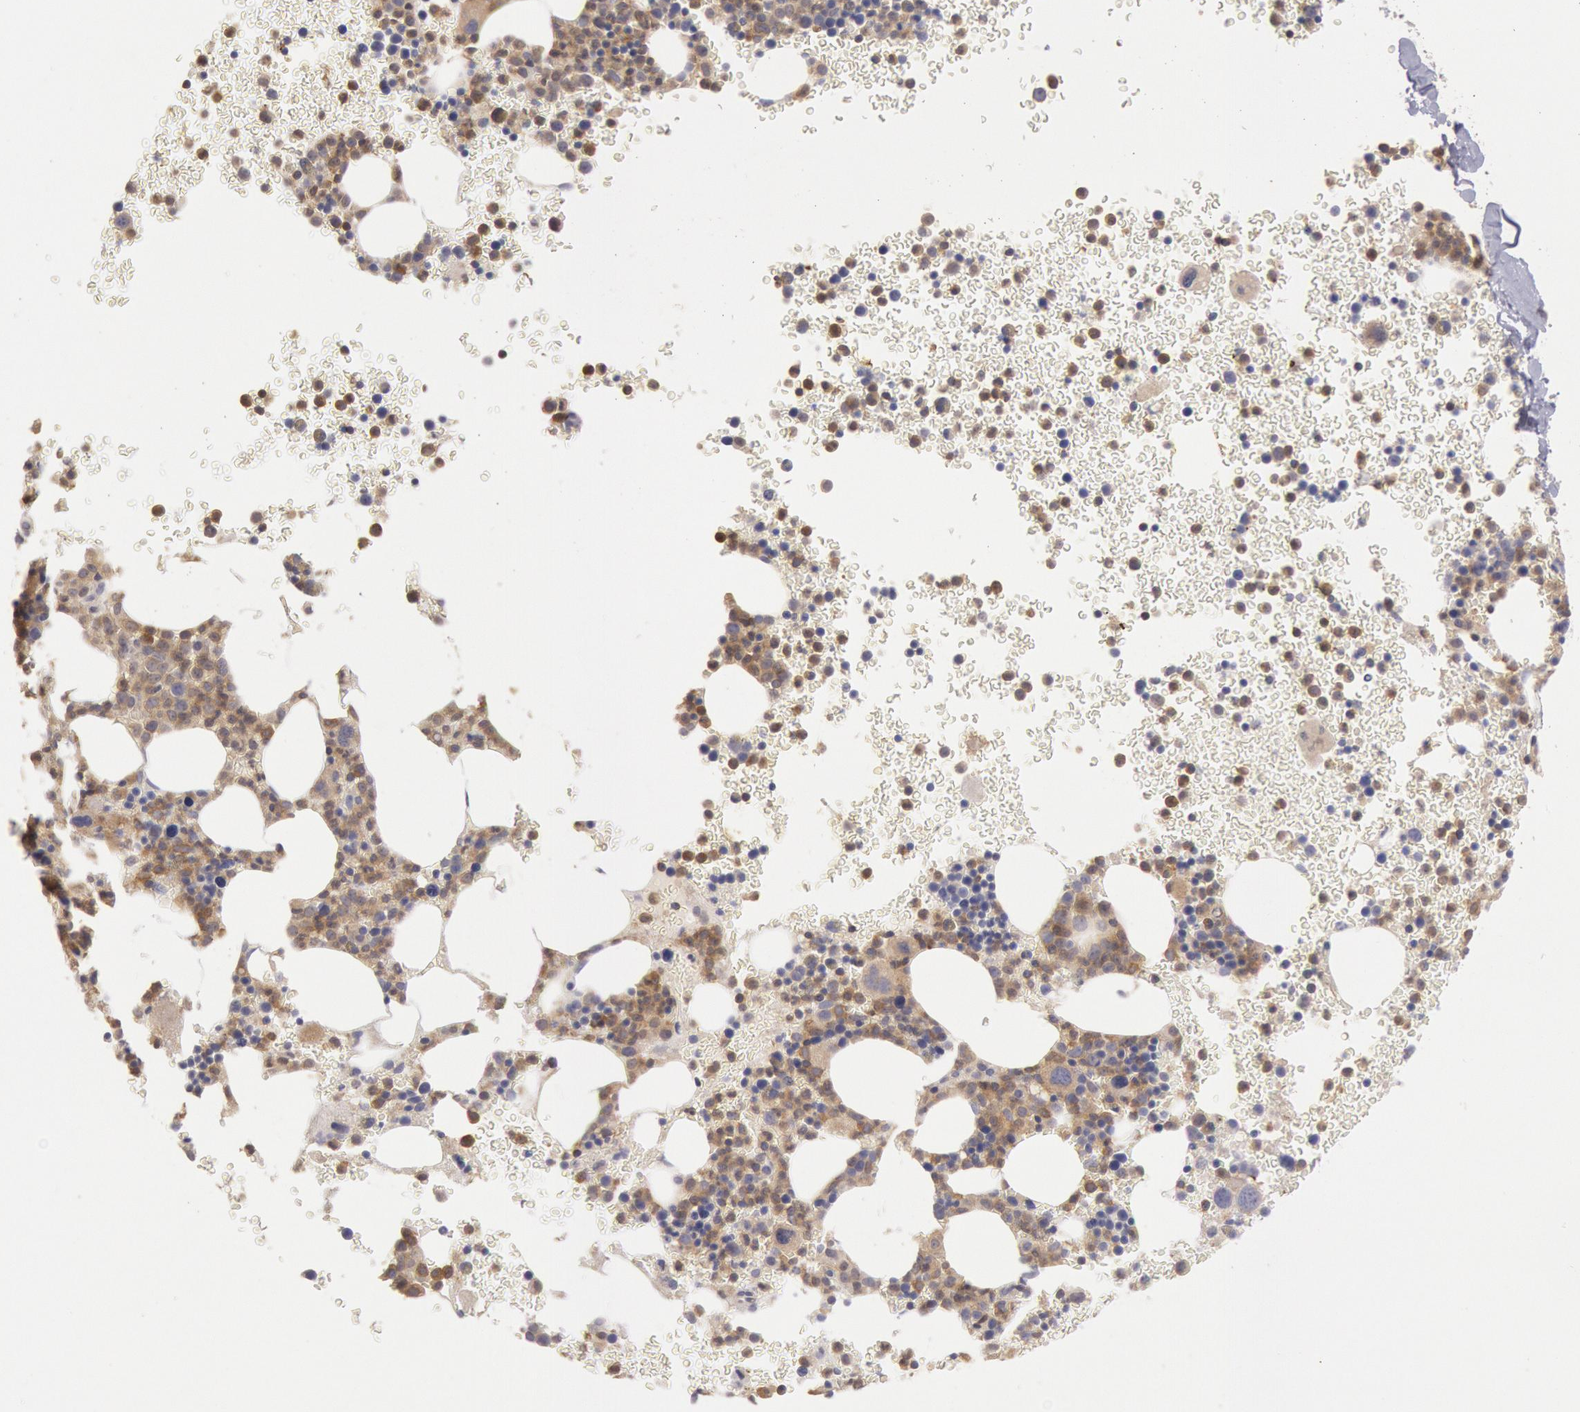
{"staining": {"intensity": "weak", "quantity": "25%-75%", "location": "cytoplasmic/membranous"}, "tissue": "bone marrow", "cell_type": "Hematopoietic cells", "image_type": "normal", "snomed": [{"axis": "morphology", "description": "Normal tissue, NOS"}, {"axis": "topography", "description": "Bone marrow"}], "caption": "Weak cytoplasmic/membranous positivity is appreciated in approximately 25%-75% of hematopoietic cells in unremarkable bone marrow. The staining was performed using DAB (3,3'-diaminobenzidine) to visualize the protein expression in brown, while the nuclei were stained in blue with hematoxylin (Magnification: 20x).", "gene": "PIK3R1", "patient": {"sex": "male", "age": 69}}